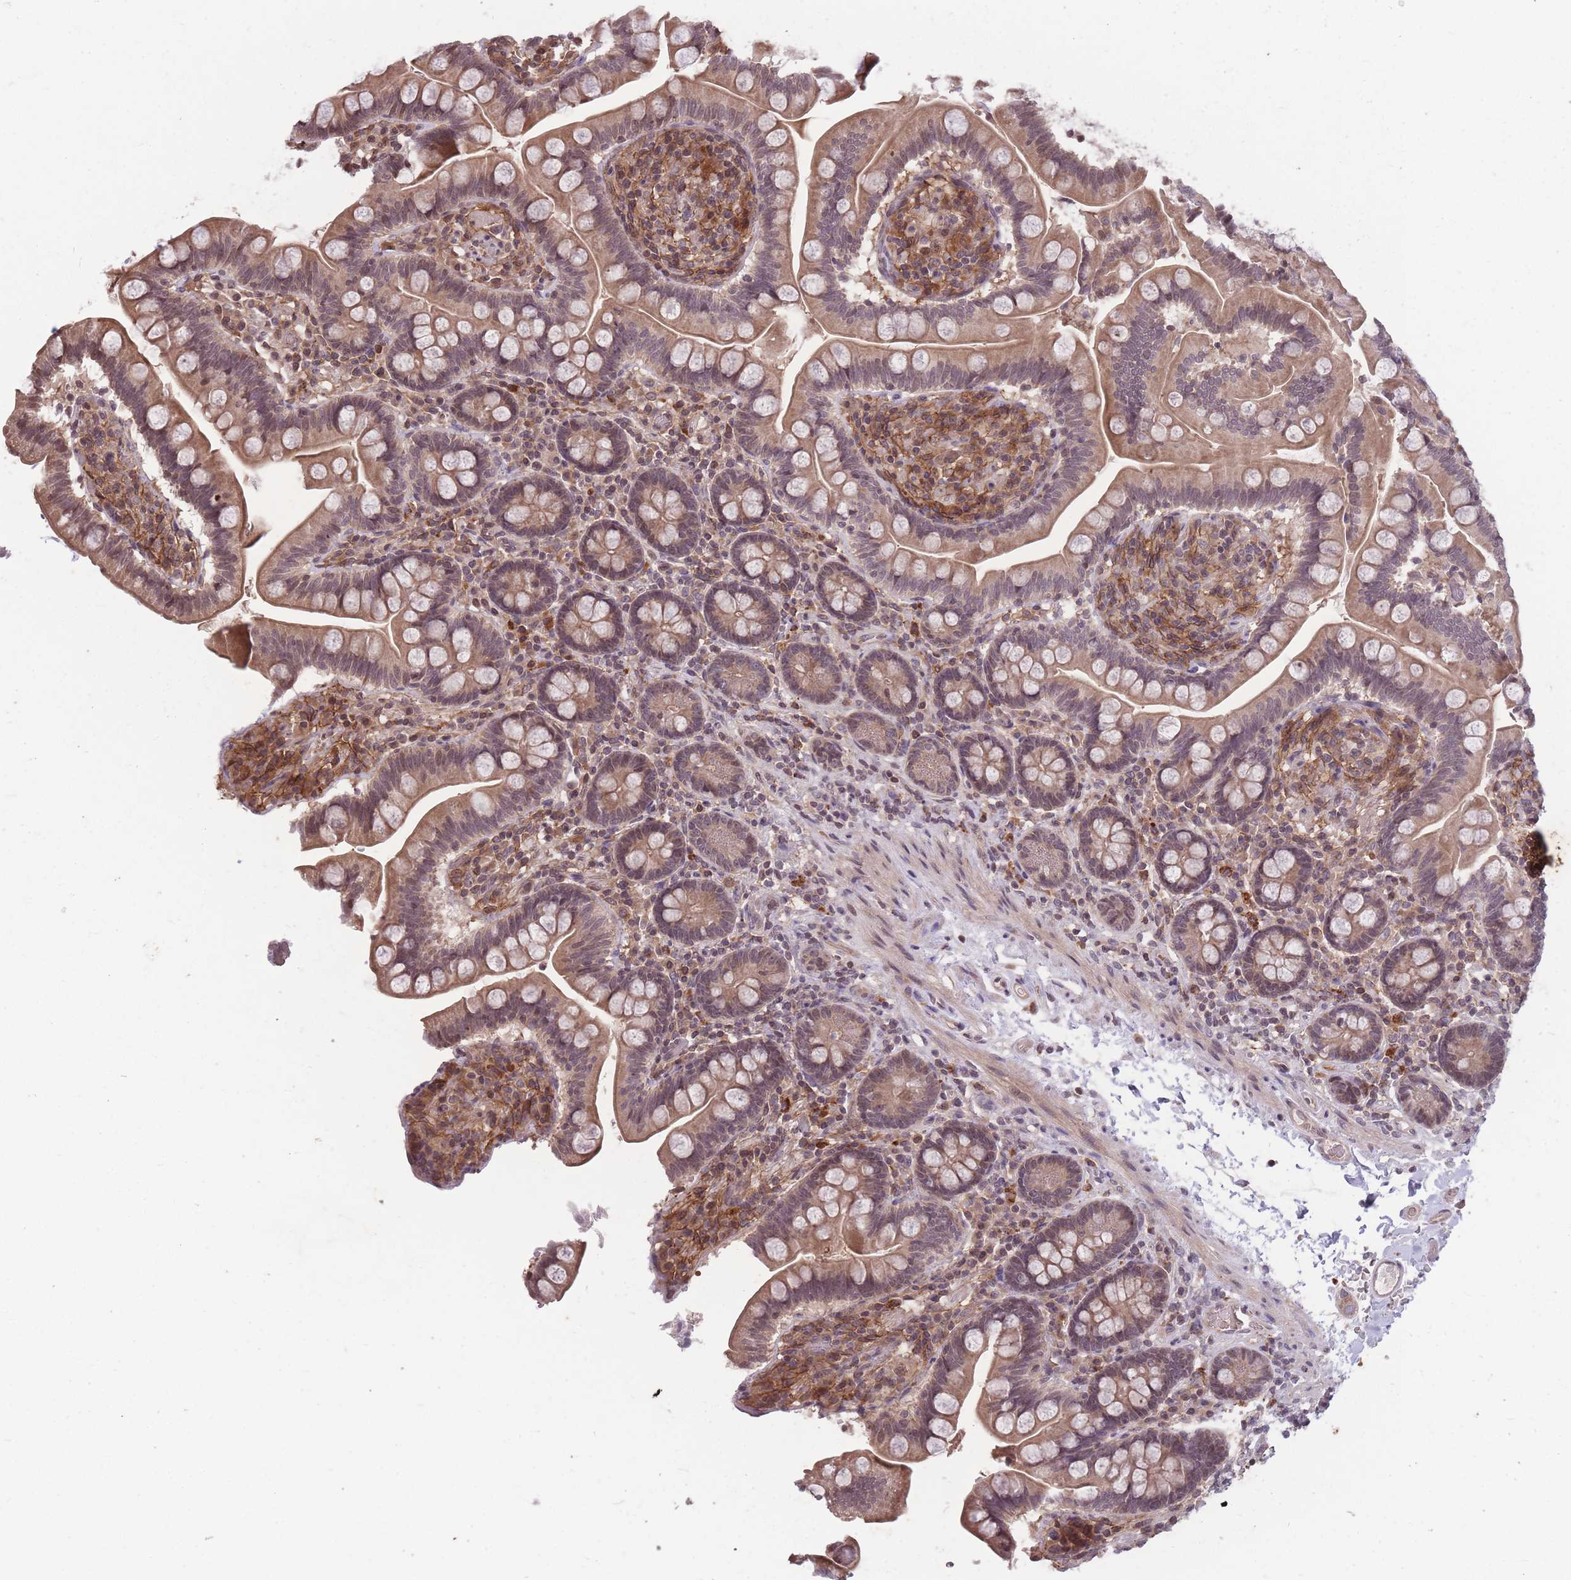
{"staining": {"intensity": "moderate", "quantity": ">75%", "location": "cytoplasmic/membranous"}, "tissue": "small intestine", "cell_type": "Glandular cells", "image_type": "normal", "snomed": [{"axis": "morphology", "description": "Normal tissue, NOS"}, {"axis": "topography", "description": "Small intestine"}], "caption": "DAB immunohistochemical staining of benign human small intestine reveals moderate cytoplasmic/membranous protein staining in approximately >75% of glandular cells.", "gene": "GGT5", "patient": {"sex": "female", "age": 64}}